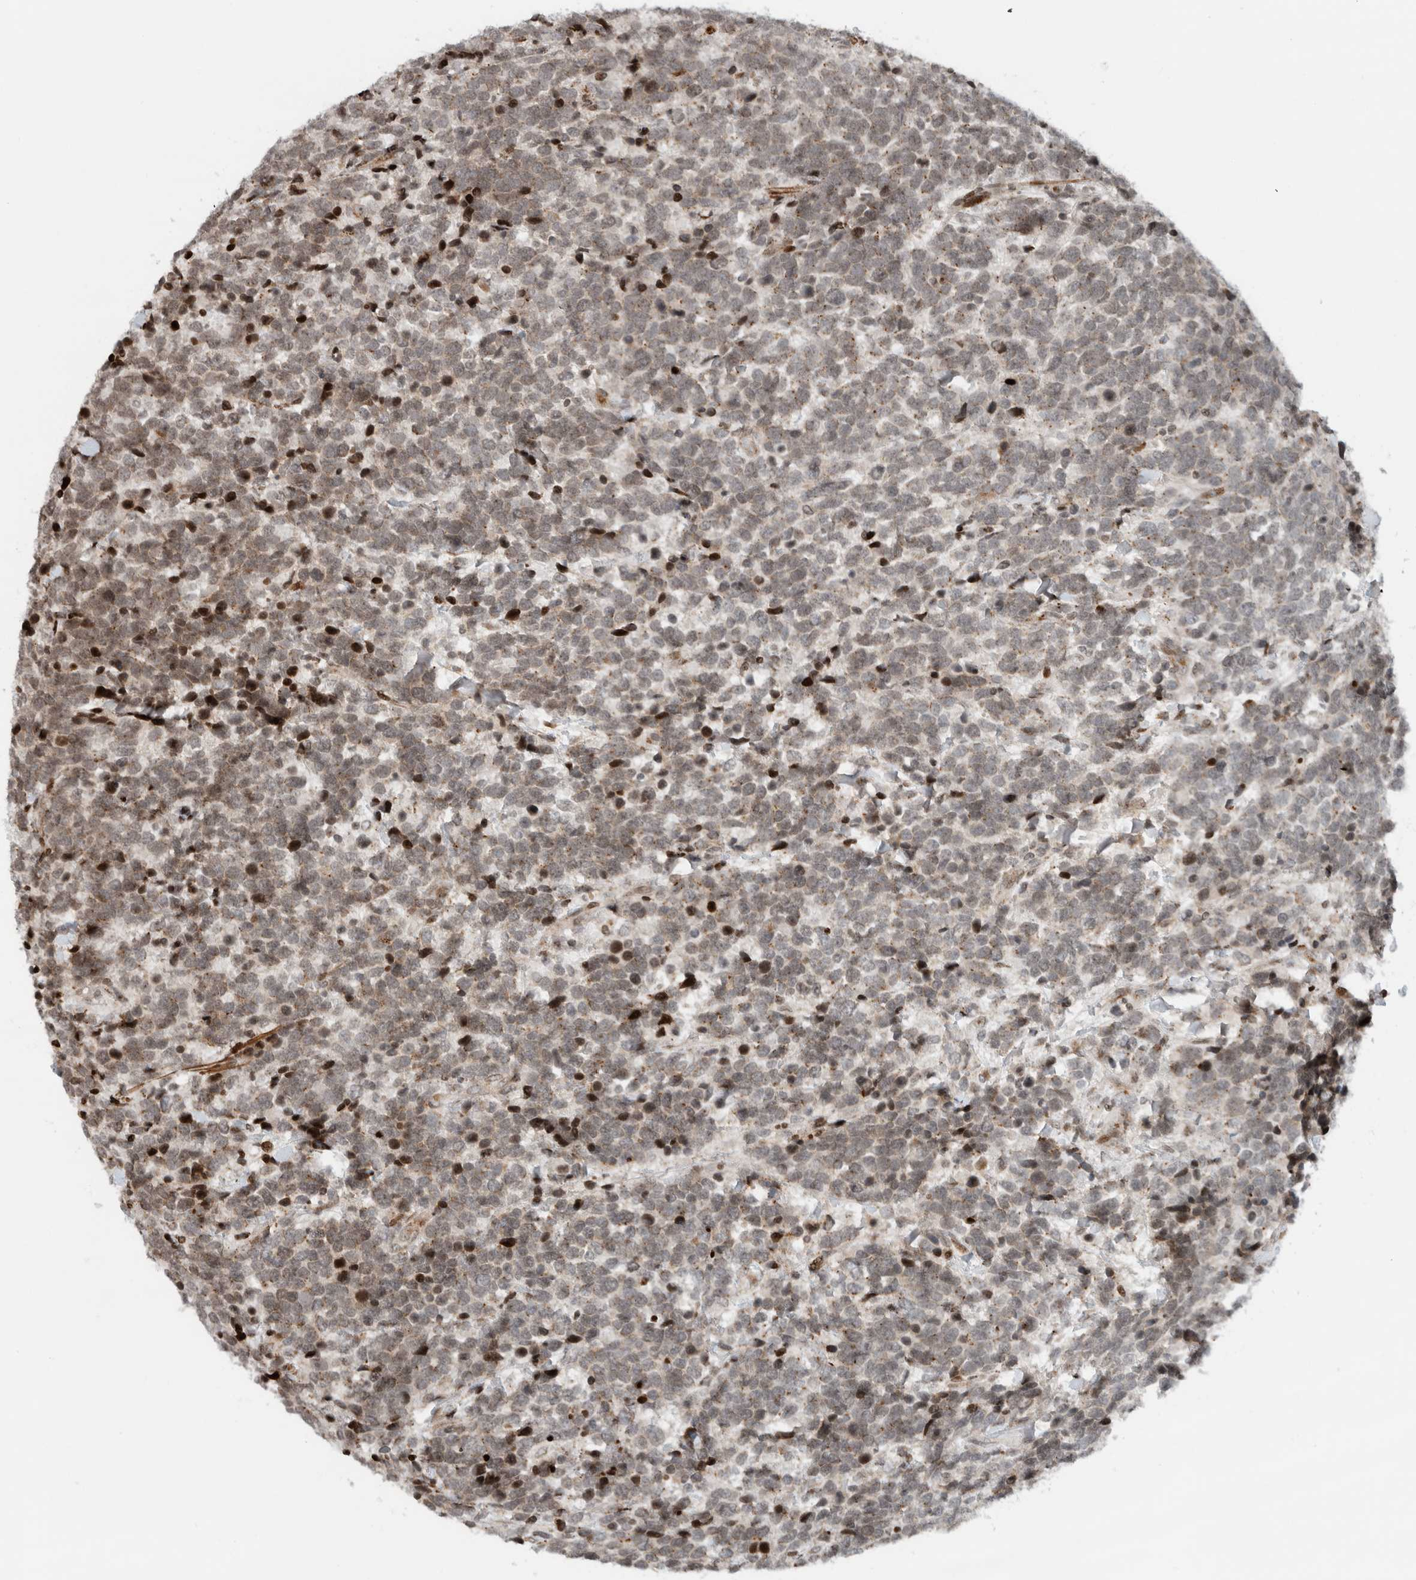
{"staining": {"intensity": "weak", "quantity": ">75%", "location": "cytoplasmic/membranous,nuclear"}, "tissue": "urothelial cancer", "cell_type": "Tumor cells", "image_type": "cancer", "snomed": [{"axis": "morphology", "description": "Urothelial carcinoma, High grade"}, {"axis": "topography", "description": "Urinary bladder"}], "caption": "Immunohistochemical staining of human urothelial cancer exhibits low levels of weak cytoplasmic/membranous and nuclear protein staining in about >75% of tumor cells. (DAB (3,3'-diaminobenzidine) = brown stain, brightfield microscopy at high magnification).", "gene": "GINS4", "patient": {"sex": "female", "age": 82}}